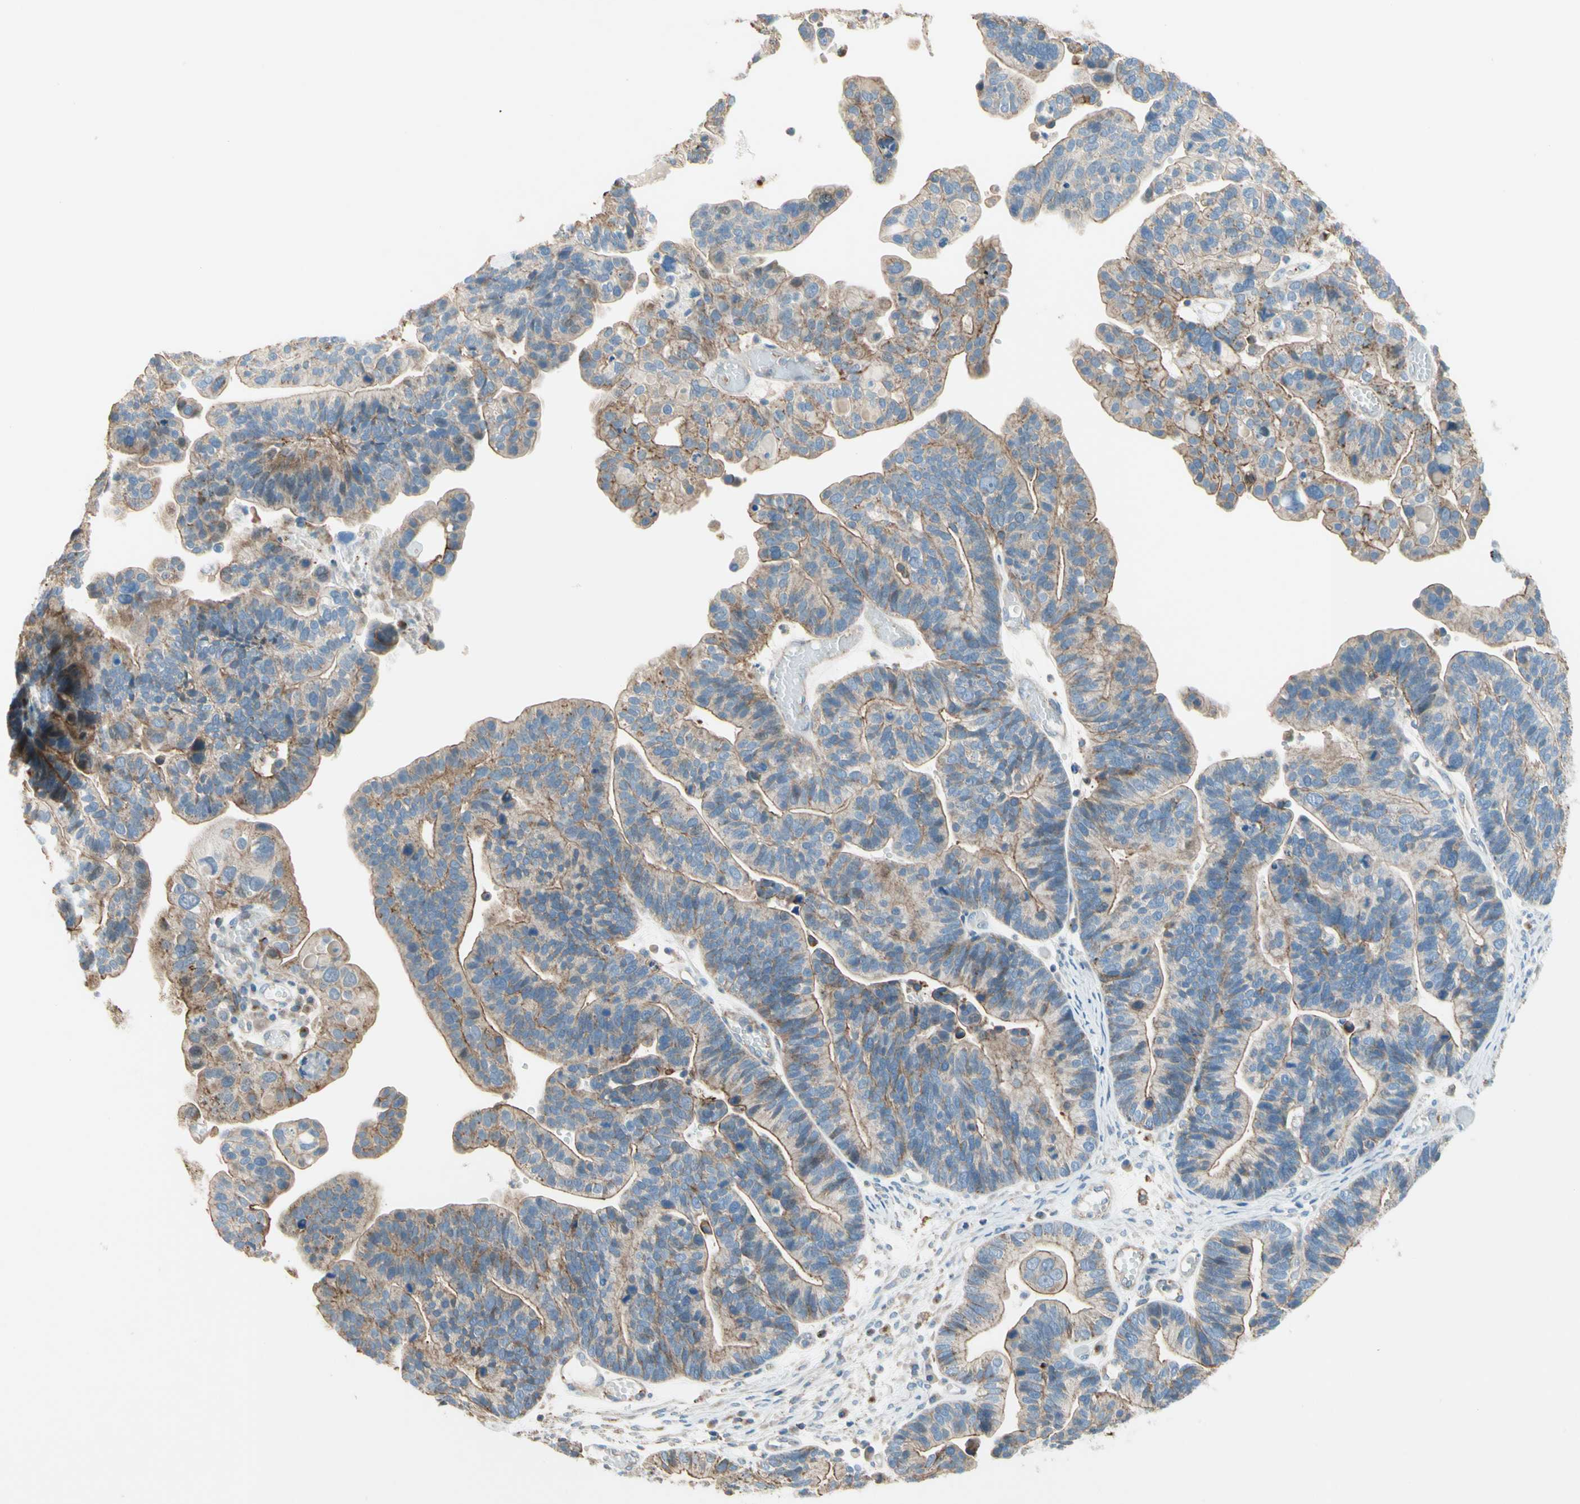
{"staining": {"intensity": "moderate", "quantity": "25%-75%", "location": "cytoplasmic/membranous"}, "tissue": "ovarian cancer", "cell_type": "Tumor cells", "image_type": "cancer", "snomed": [{"axis": "morphology", "description": "Cystadenocarcinoma, serous, NOS"}, {"axis": "topography", "description": "Ovary"}], "caption": "Immunohistochemistry staining of serous cystadenocarcinoma (ovarian), which displays medium levels of moderate cytoplasmic/membranous expression in about 25%-75% of tumor cells indicating moderate cytoplasmic/membranous protein staining. The staining was performed using DAB (brown) for protein detection and nuclei were counterstained in hematoxylin (blue).", "gene": "SEMA4C", "patient": {"sex": "female", "age": 56}}